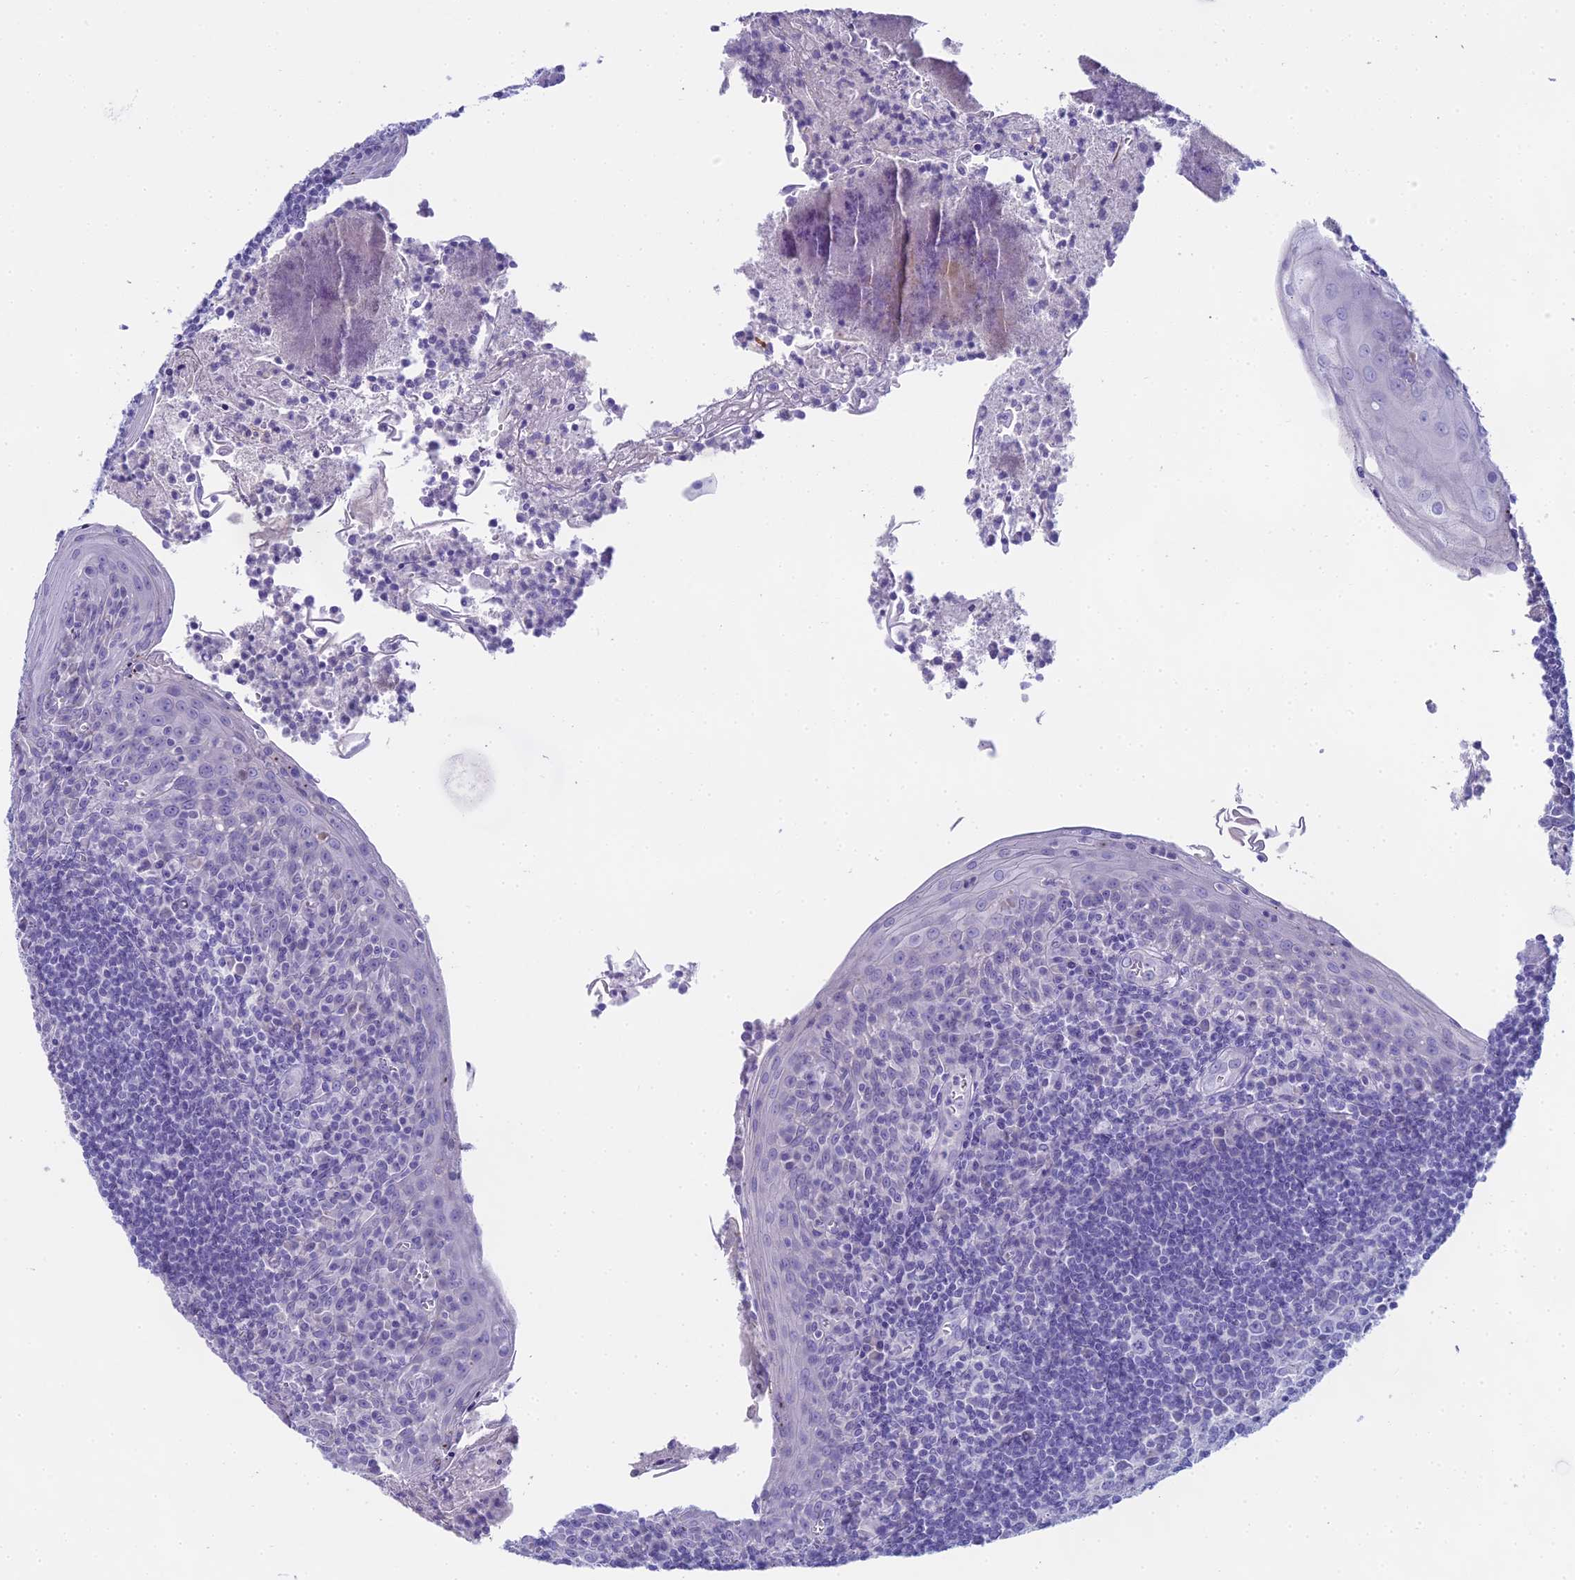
{"staining": {"intensity": "negative", "quantity": "none", "location": "none"}, "tissue": "tonsil", "cell_type": "Germinal center cells", "image_type": "normal", "snomed": [{"axis": "morphology", "description": "Normal tissue, NOS"}, {"axis": "topography", "description": "Tonsil"}], "caption": "Micrograph shows no protein staining in germinal center cells of normal tonsil.", "gene": "UNC80", "patient": {"sex": "male", "age": 27}}